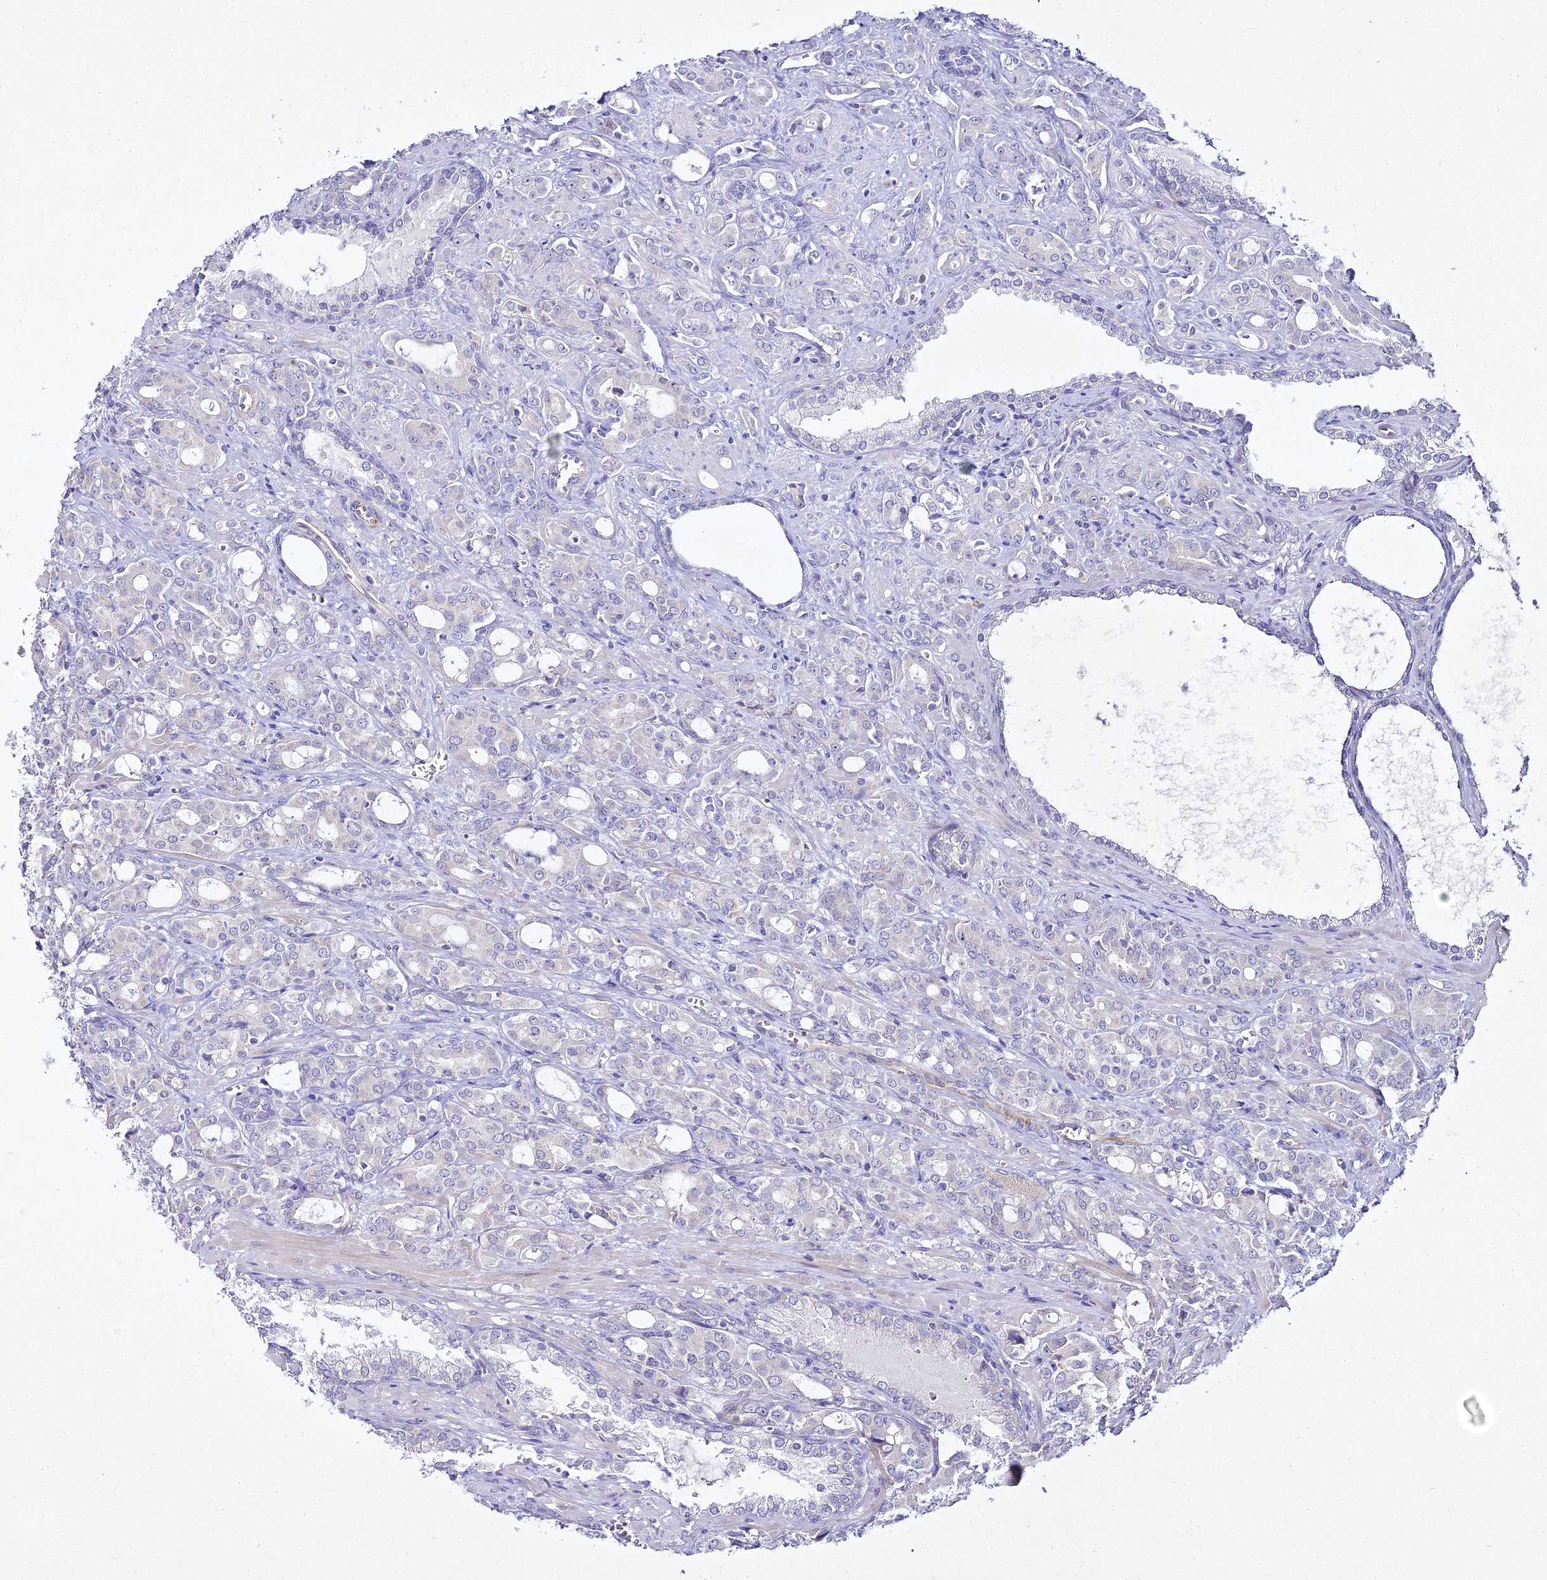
{"staining": {"intensity": "negative", "quantity": "none", "location": "none"}, "tissue": "prostate cancer", "cell_type": "Tumor cells", "image_type": "cancer", "snomed": [{"axis": "morphology", "description": "Adenocarcinoma, High grade"}, {"axis": "topography", "description": "Prostate"}], "caption": "High magnification brightfield microscopy of prostate cancer stained with DAB (brown) and counterstained with hematoxylin (blue): tumor cells show no significant positivity. (DAB immunohistochemistry, high magnification).", "gene": "ALPG", "patient": {"sex": "male", "age": 72}}